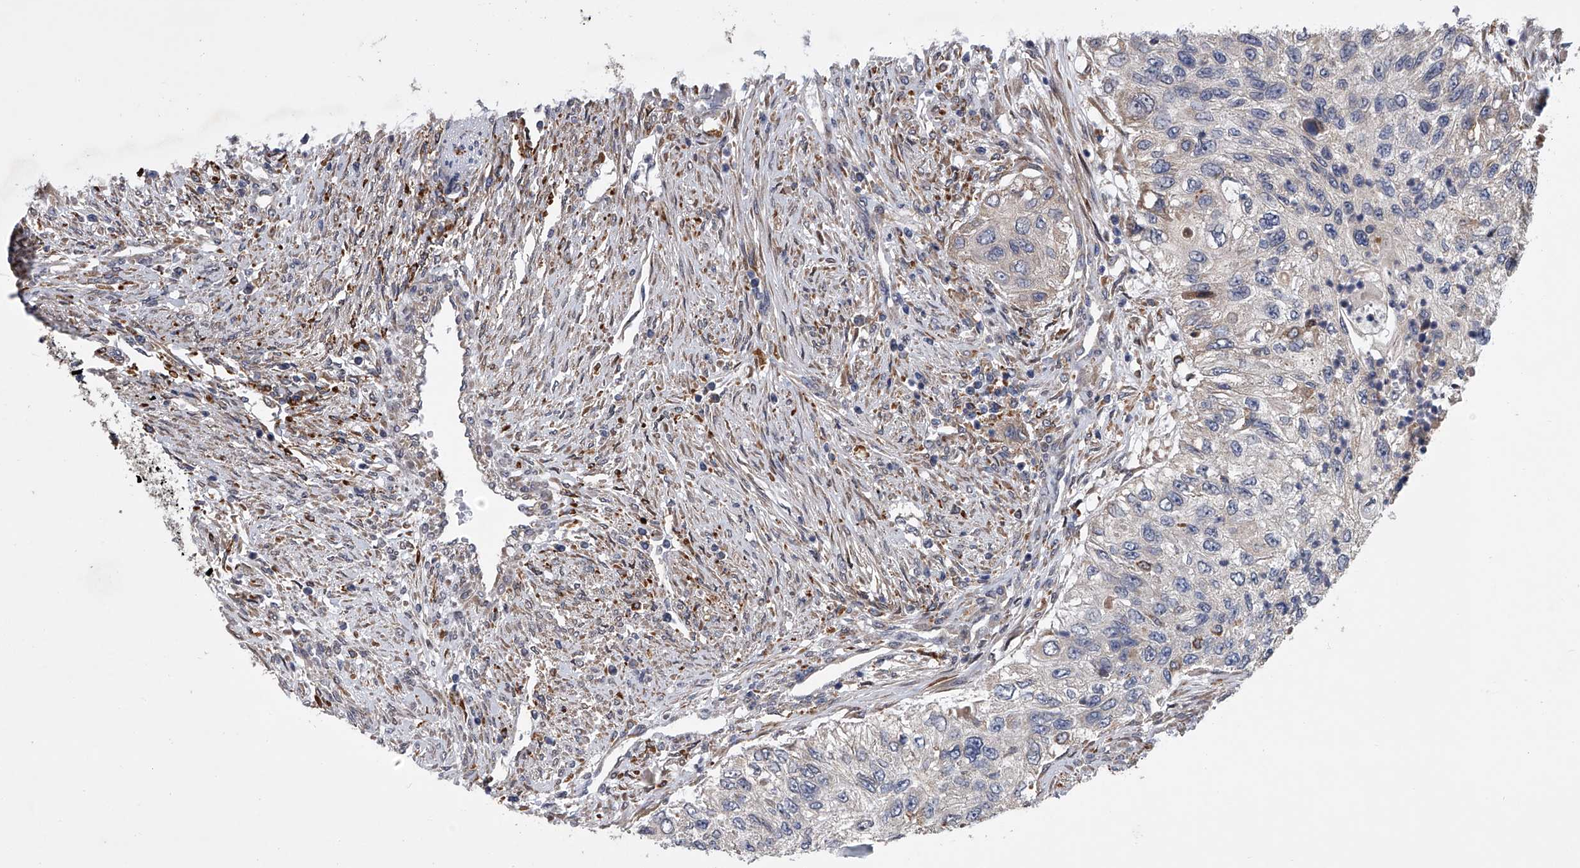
{"staining": {"intensity": "moderate", "quantity": "<25%", "location": "cytoplasmic/membranous"}, "tissue": "urothelial cancer", "cell_type": "Tumor cells", "image_type": "cancer", "snomed": [{"axis": "morphology", "description": "Urothelial carcinoma, High grade"}, {"axis": "topography", "description": "Urinary bladder"}], "caption": "This photomicrograph shows immunohistochemistry staining of human high-grade urothelial carcinoma, with low moderate cytoplasmic/membranous positivity in about <25% of tumor cells.", "gene": "TRIM8", "patient": {"sex": "female", "age": 60}}